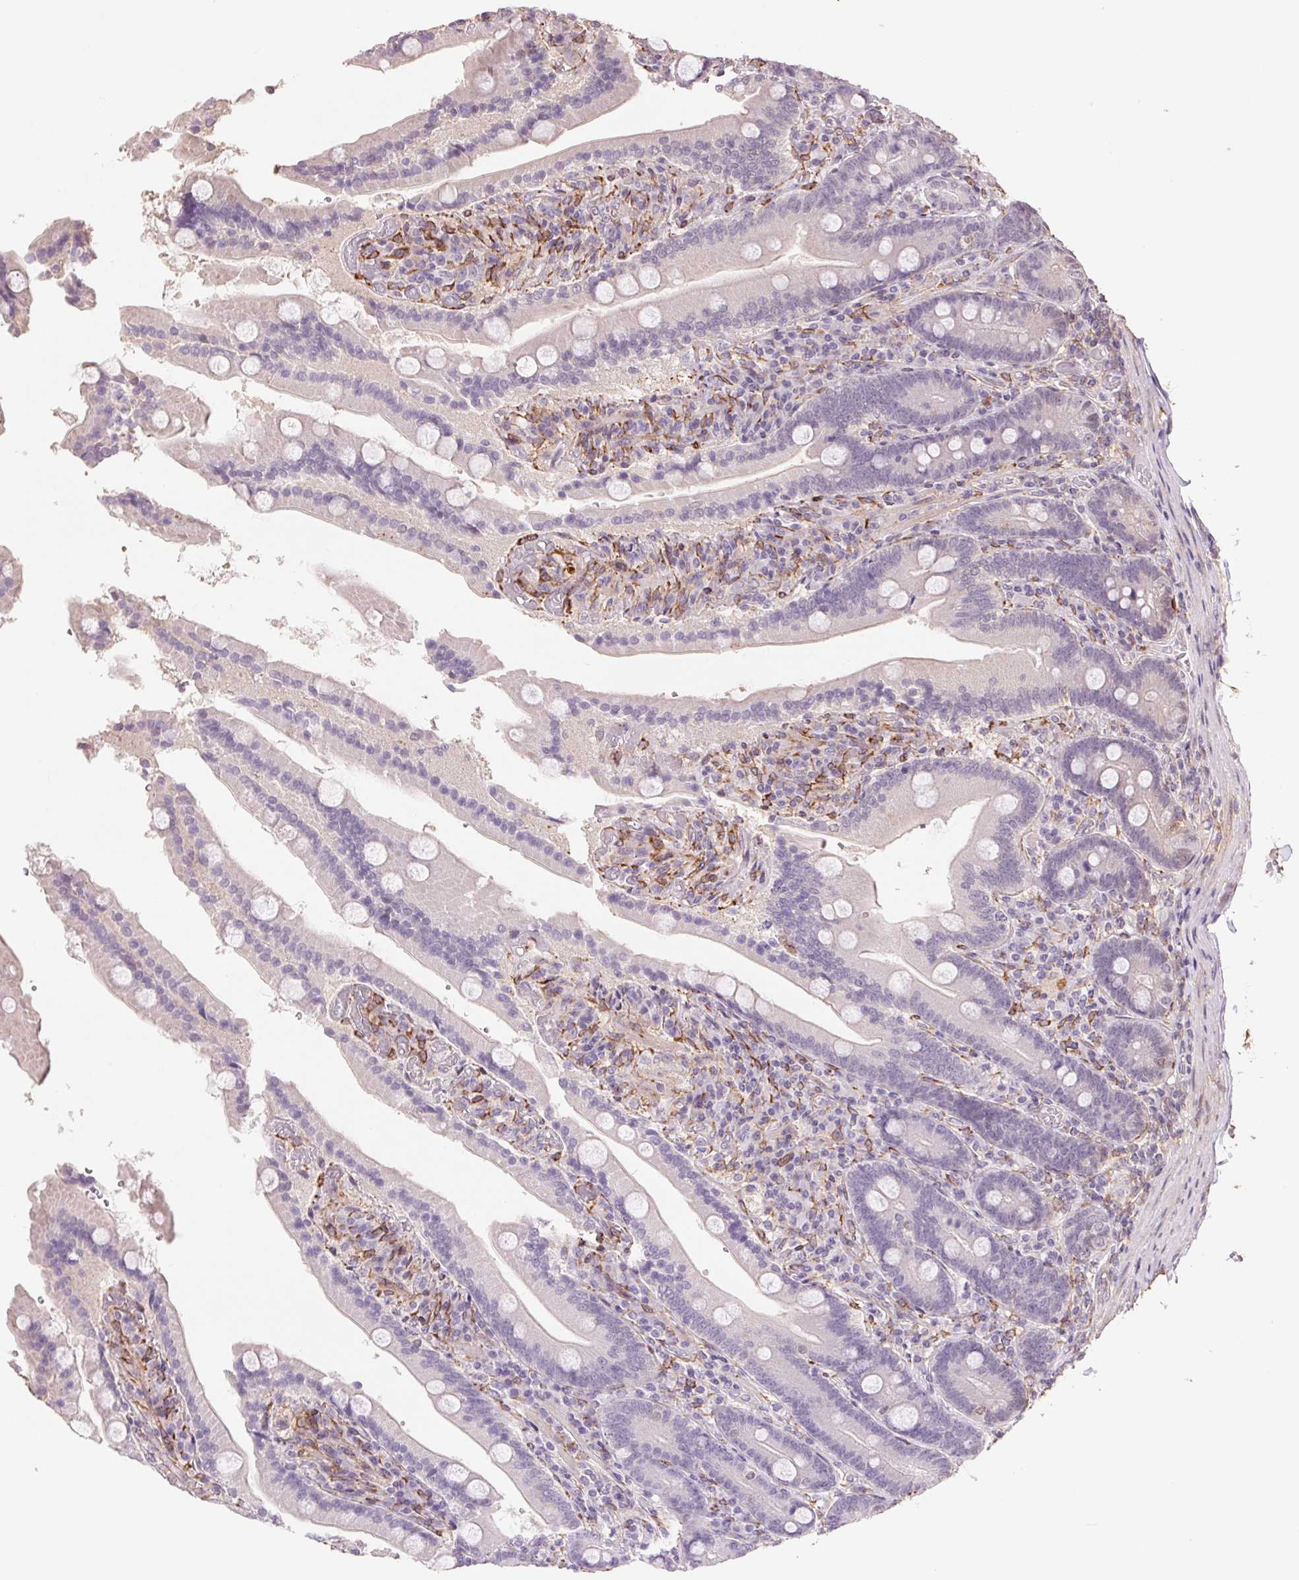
{"staining": {"intensity": "negative", "quantity": "none", "location": "none"}, "tissue": "duodenum", "cell_type": "Glandular cells", "image_type": "normal", "snomed": [{"axis": "morphology", "description": "Normal tissue, NOS"}, {"axis": "topography", "description": "Duodenum"}], "caption": "Immunohistochemical staining of unremarkable human duodenum exhibits no significant positivity in glandular cells.", "gene": "FKBP10", "patient": {"sex": "female", "age": 62}}